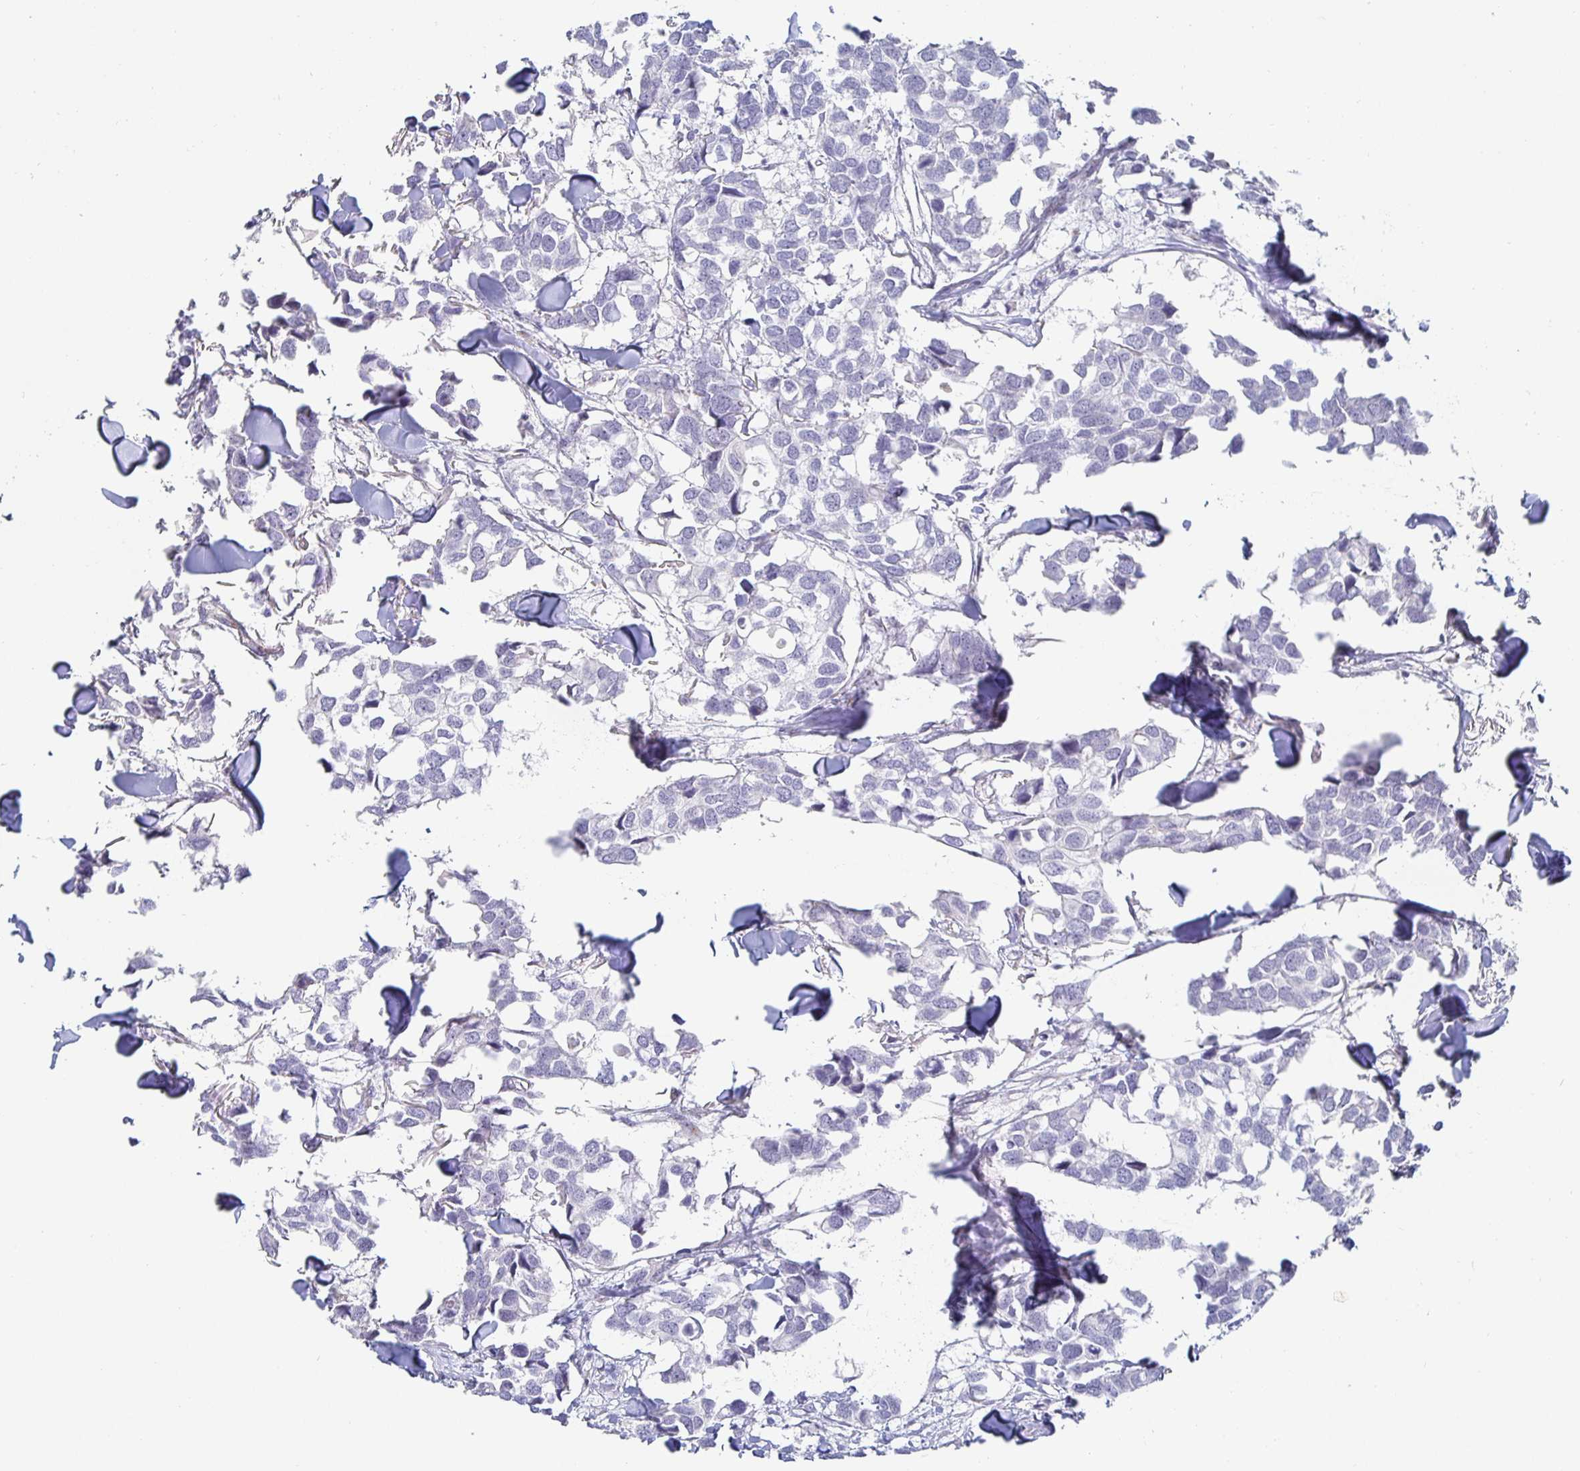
{"staining": {"intensity": "negative", "quantity": "none", "location": "none"}, "tissue": "breast cancer", "cell_type": "Tumor cells", "image_type": "cancer", "snomed": [{"axis": "morphology", "description": "Duct carcinoma"}, {"axis": "topography", "description": "Breast"}], "caption": "There is no significant staining in tumor cells of breast cancer.", "gene": "S100G", "patient": {"sex": "female", "age": 83}}